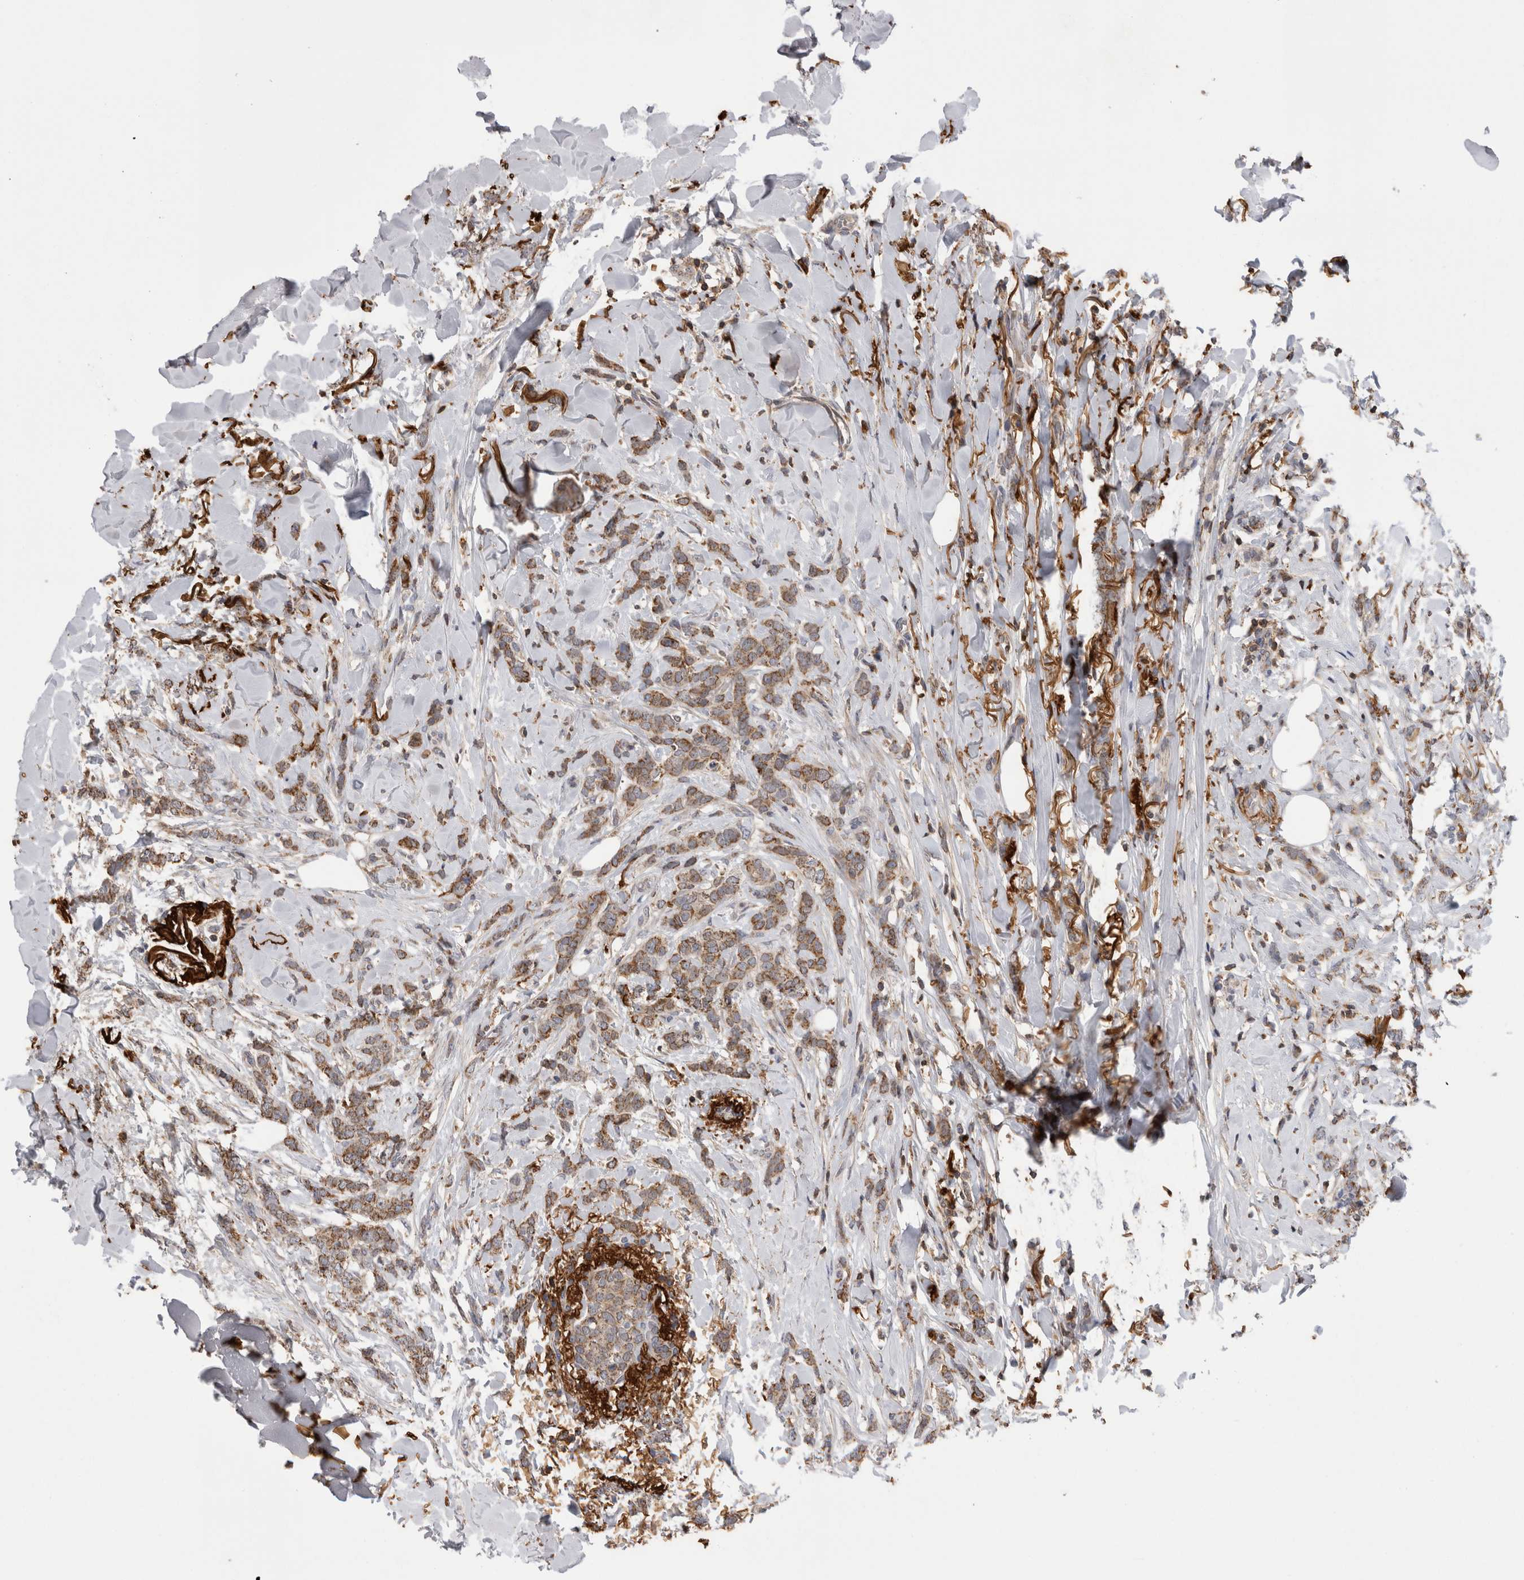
{"staining": {"intensity": "weak", "quantity": ">75%", "location": "cytoplasmic/membranous"}, "tissue": "breast cancer", "cell_type": "Tumor cells", "image_type": "cancer", "snomed": [{"axis": "morphology", "description": "Lobular carcinoma"}, {"axis": "topography", "description": "Skin"}, {"axis": "topography", "description": "Breast"}], "caption": "Protein analysis of breast cancer tissue shows weak cytoplasmic/membranous expression in approximately >75% of tumor cells. The protein is shown in brown color, while the nuclei are stained blue.", "gene": "DARS2", "patient": {"sex": "female", "age": 46}}